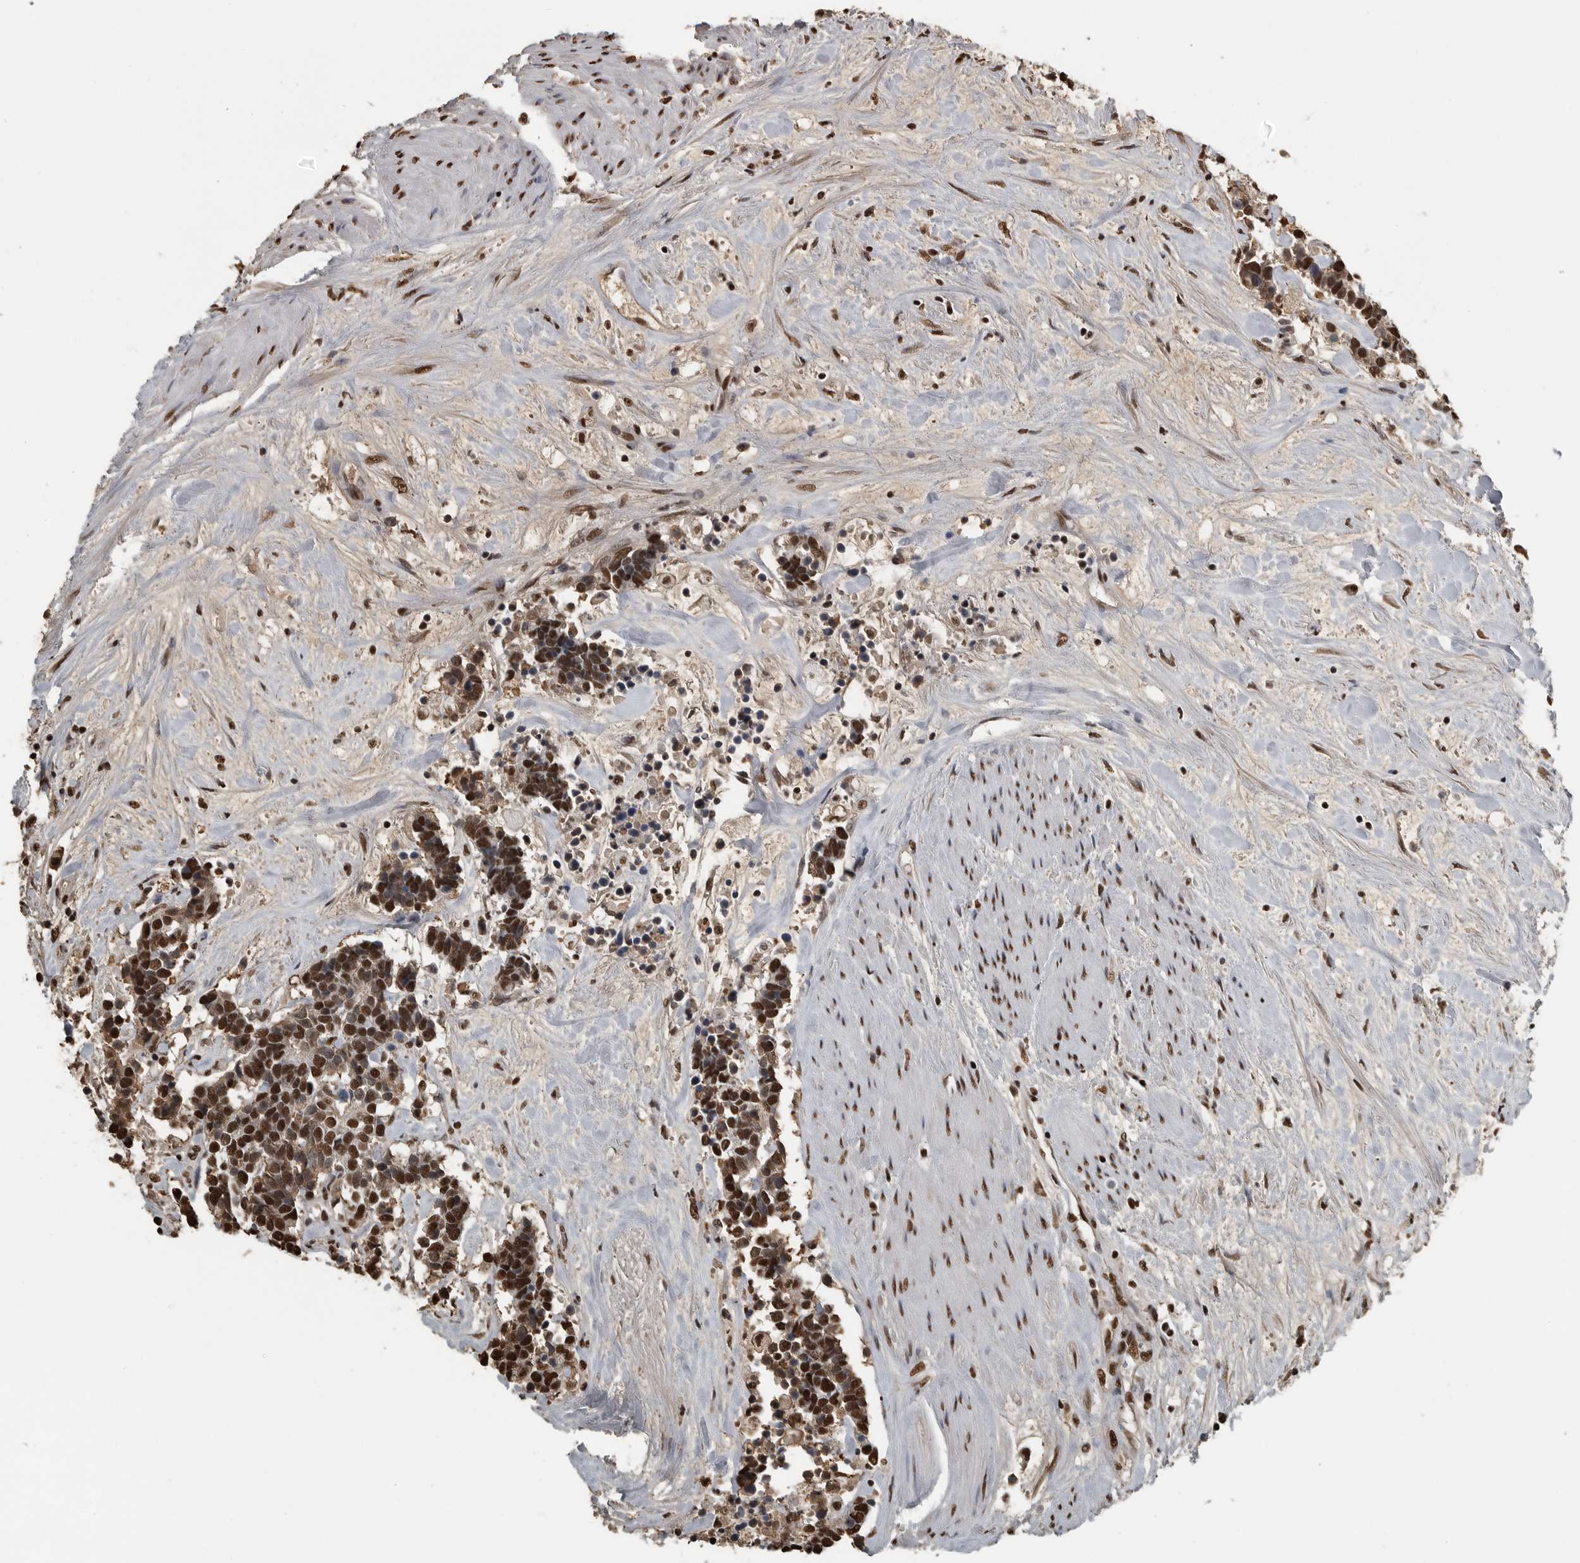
{"staining": {"intensity": "strong", "quantity": ">75%", "location": "nuclear"}, "tissue": "carcinoid", "cell_type": "Tumor cells", "image_type": "cancer", "snomed": [{"axis": "morphology", "description": "Carcinoma, NOS"}, {"axis": "morphology", "description": "Carcinoid, malignant, NOS"}, {"axis": "topography", "description": "Urinary bladder"}], "caption": "This image reveals carcinoma stained with immunohistochemistry (IHC) to label a protein in brown. The nuclear of tumor cells show strong positivity for the protein. Nuclei are counter-stained blue.", "gene": "TGS1", "patient": {"sex": "male", "age": 57}}